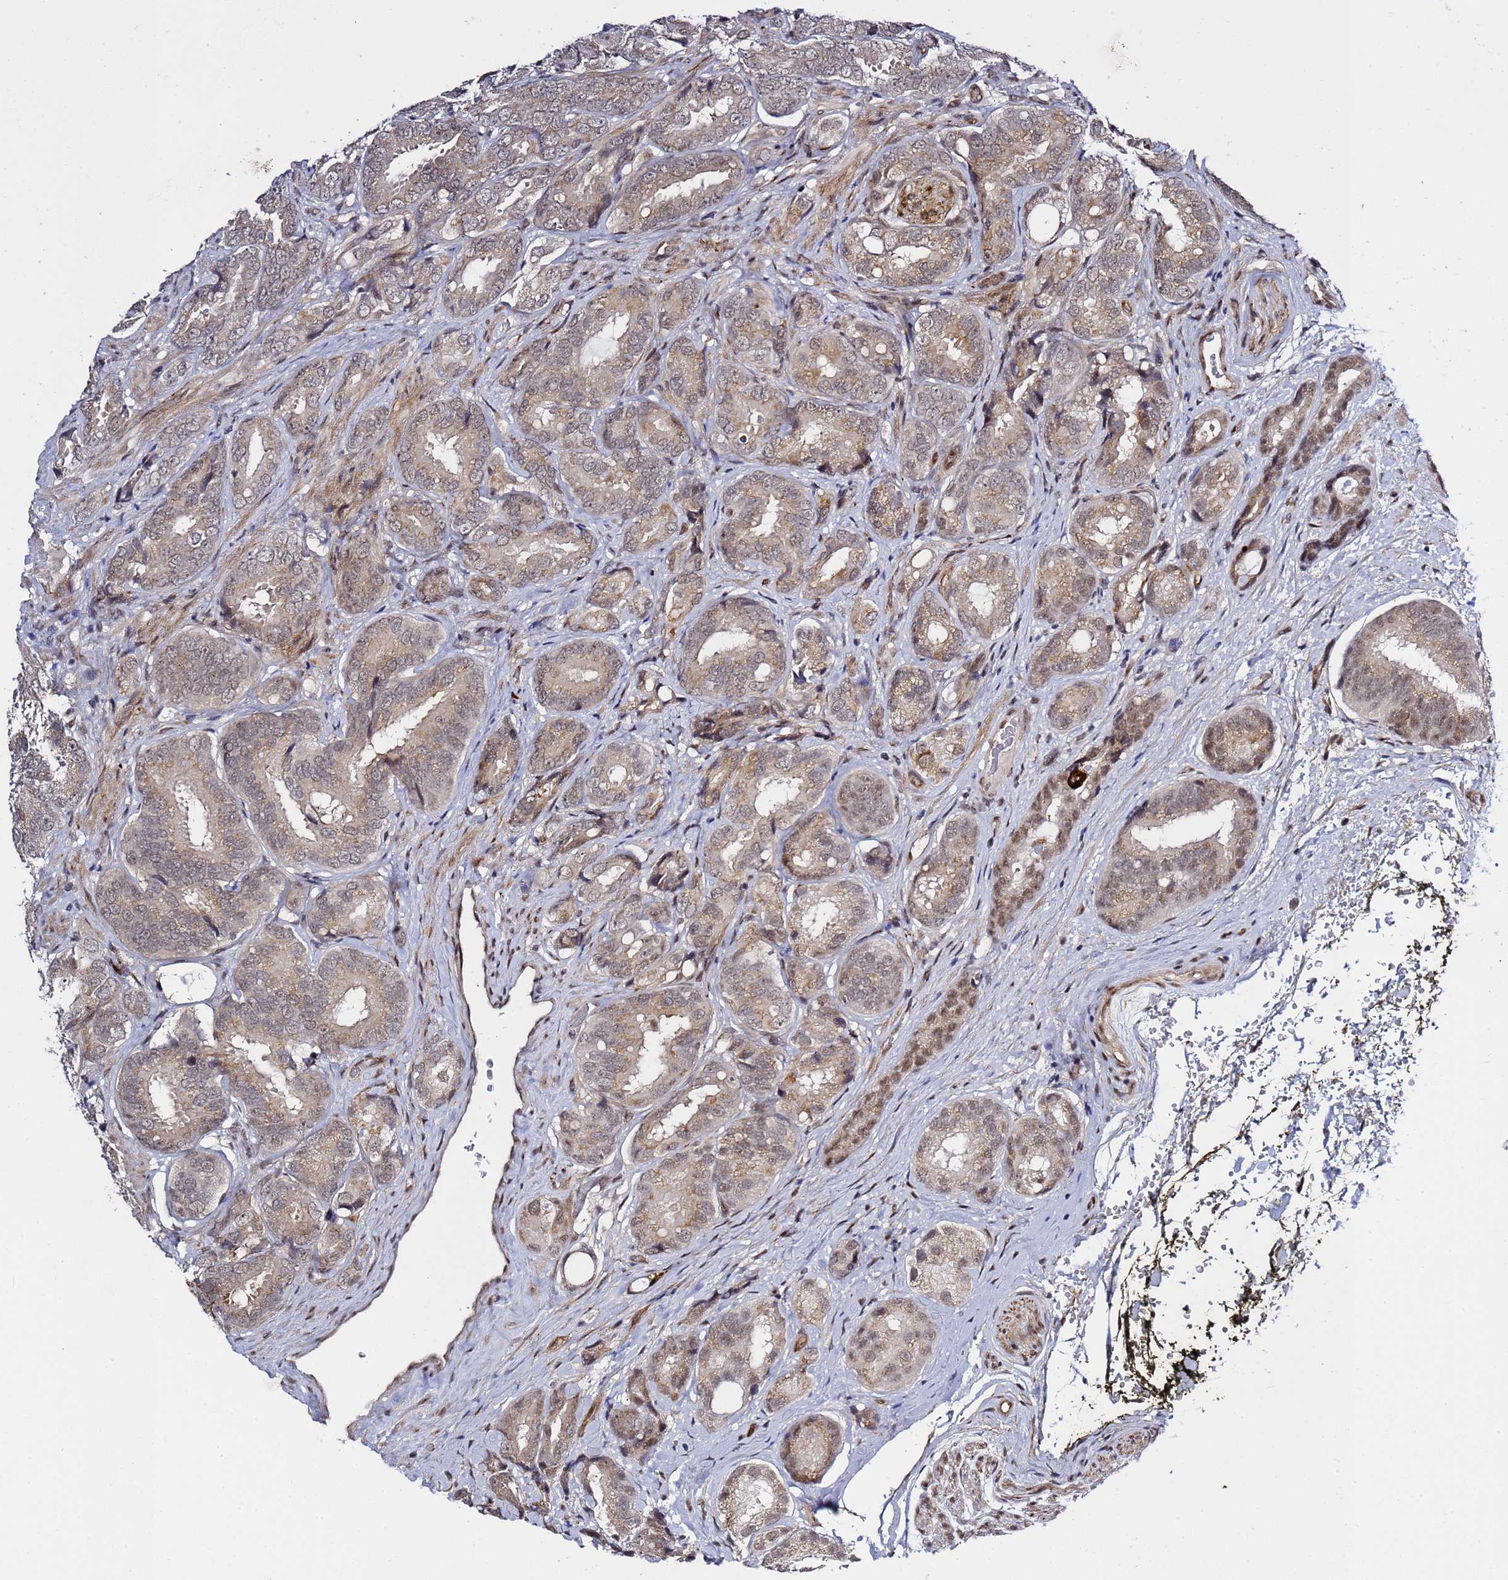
{"staining": {"intensity": "weak", "quantity": ">75%", "location": "cytoplasmic/membranous,nuclear"}, "tissue": "prostate cancer", "cell_type": "Tumor cells", "image_type": "cancer", "snomed": [{"axis": "morphology", "description": "Adenocarcinoma, High grade"}, {"axis": "topography", "description": "Prostate"}], "caption": "IHC photomicrograph of neoplastic tissue: human prostate cancer (high-grade adenocarcinoma) stained using IHC reveals low levels of weak protein expression localized specifically in the cytoplasmic/membranous and nuclear of tumor cells, appearing as a cytoplasmic/membranous and nuclear brown color.", "gene": "POLR2D", "patient": {"sex": "male", "age": 71}}